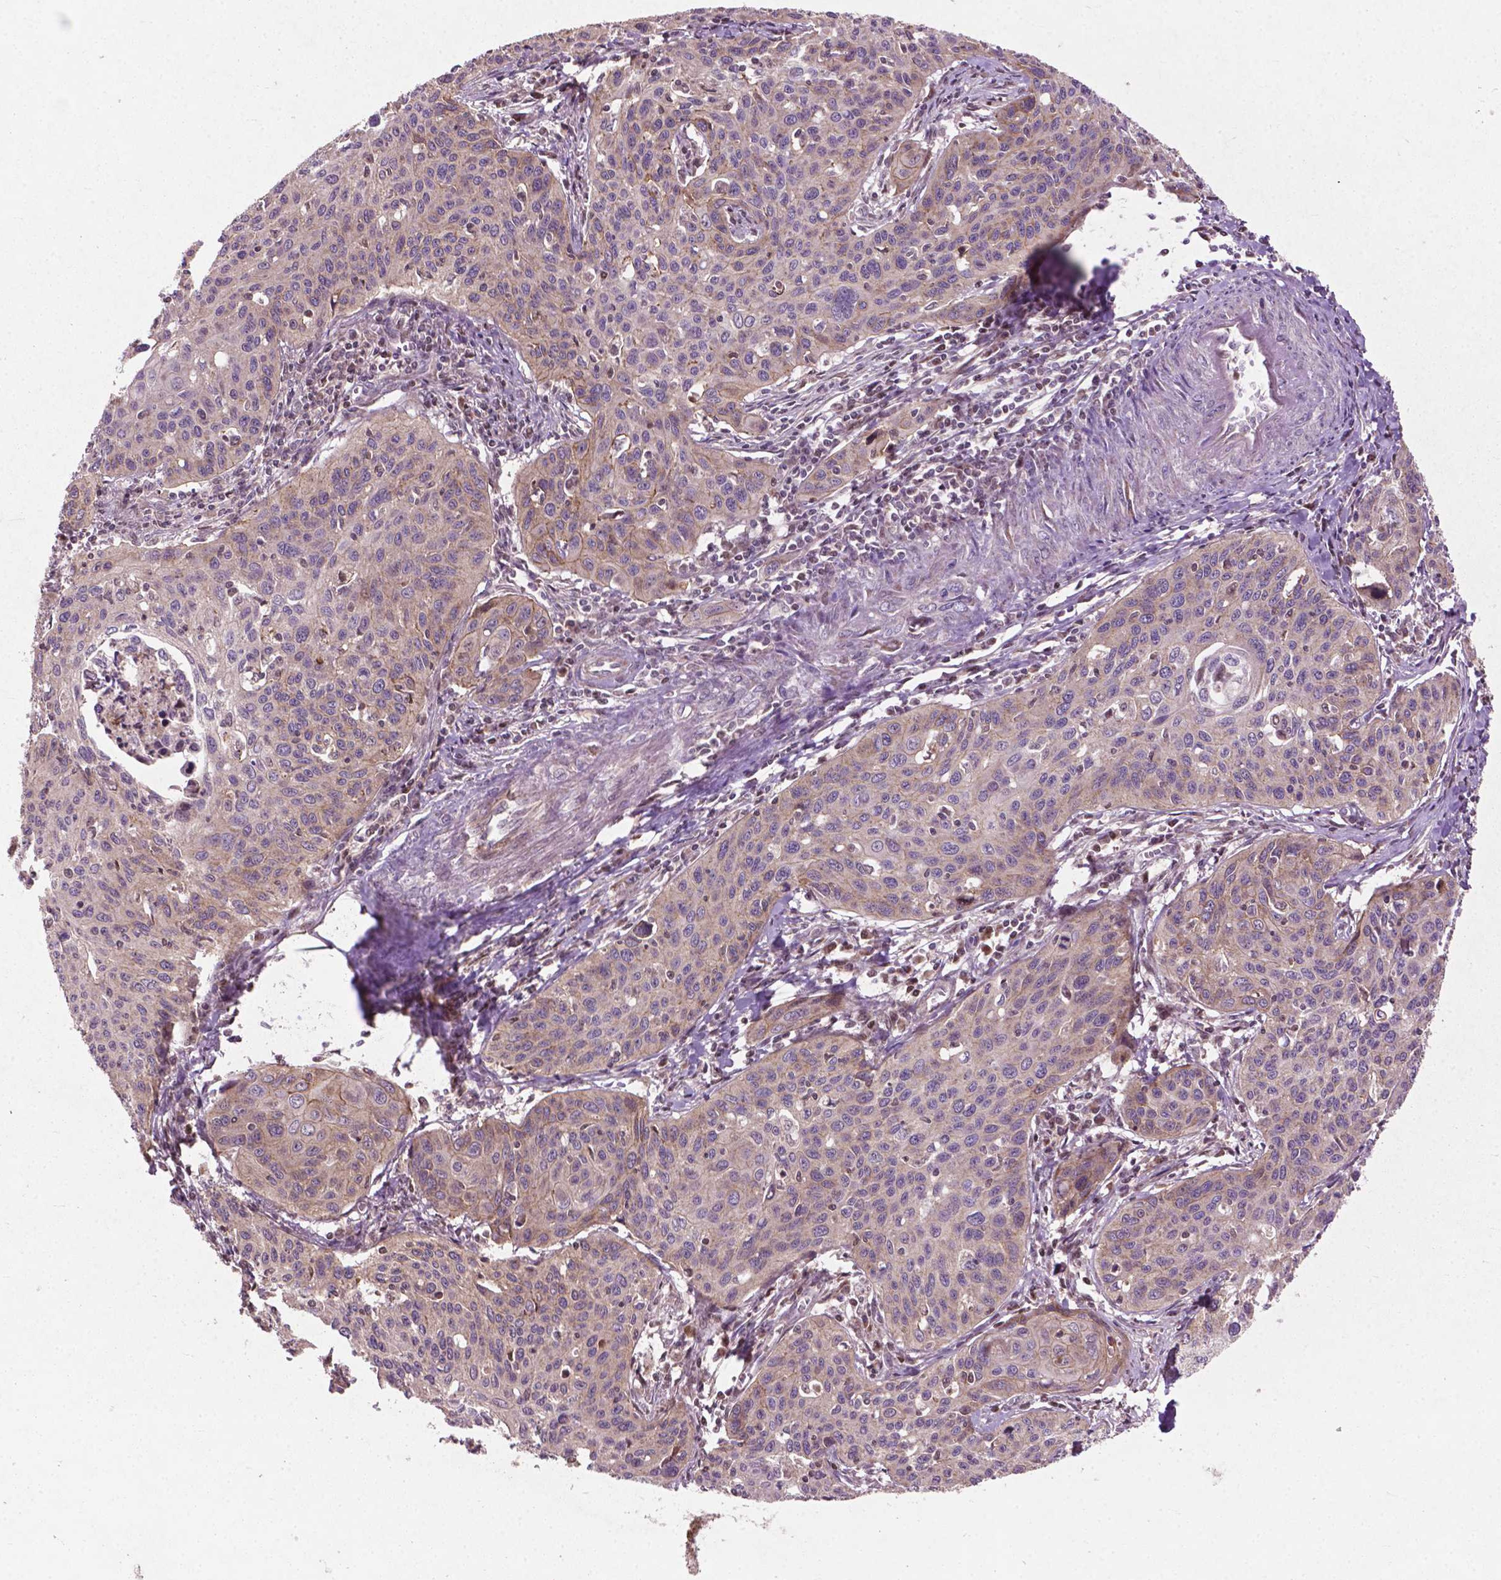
{"staining": {"intensity": "moderate", "quantity": "<25%", "location": "cytoplasmic/membranous"}, "tissue": "cervical cancer", "cell_type": "Tumor cells", "image_type": "cancer", "snomed": [{"axis": "morphology", "description": "Squamous cell carcinoma, NOS"}, {"axis": "topography", "description": "Cervix"}], "caption": "This is an image of immunohistochemistry staining of cervical cancer (squamous cell carcinoma), which shows moderate staining in the cytoplasmic/membranous of tumor cells.", "gene": "B3GALNT2", "patient": {"sex": "female", "age": 31}}